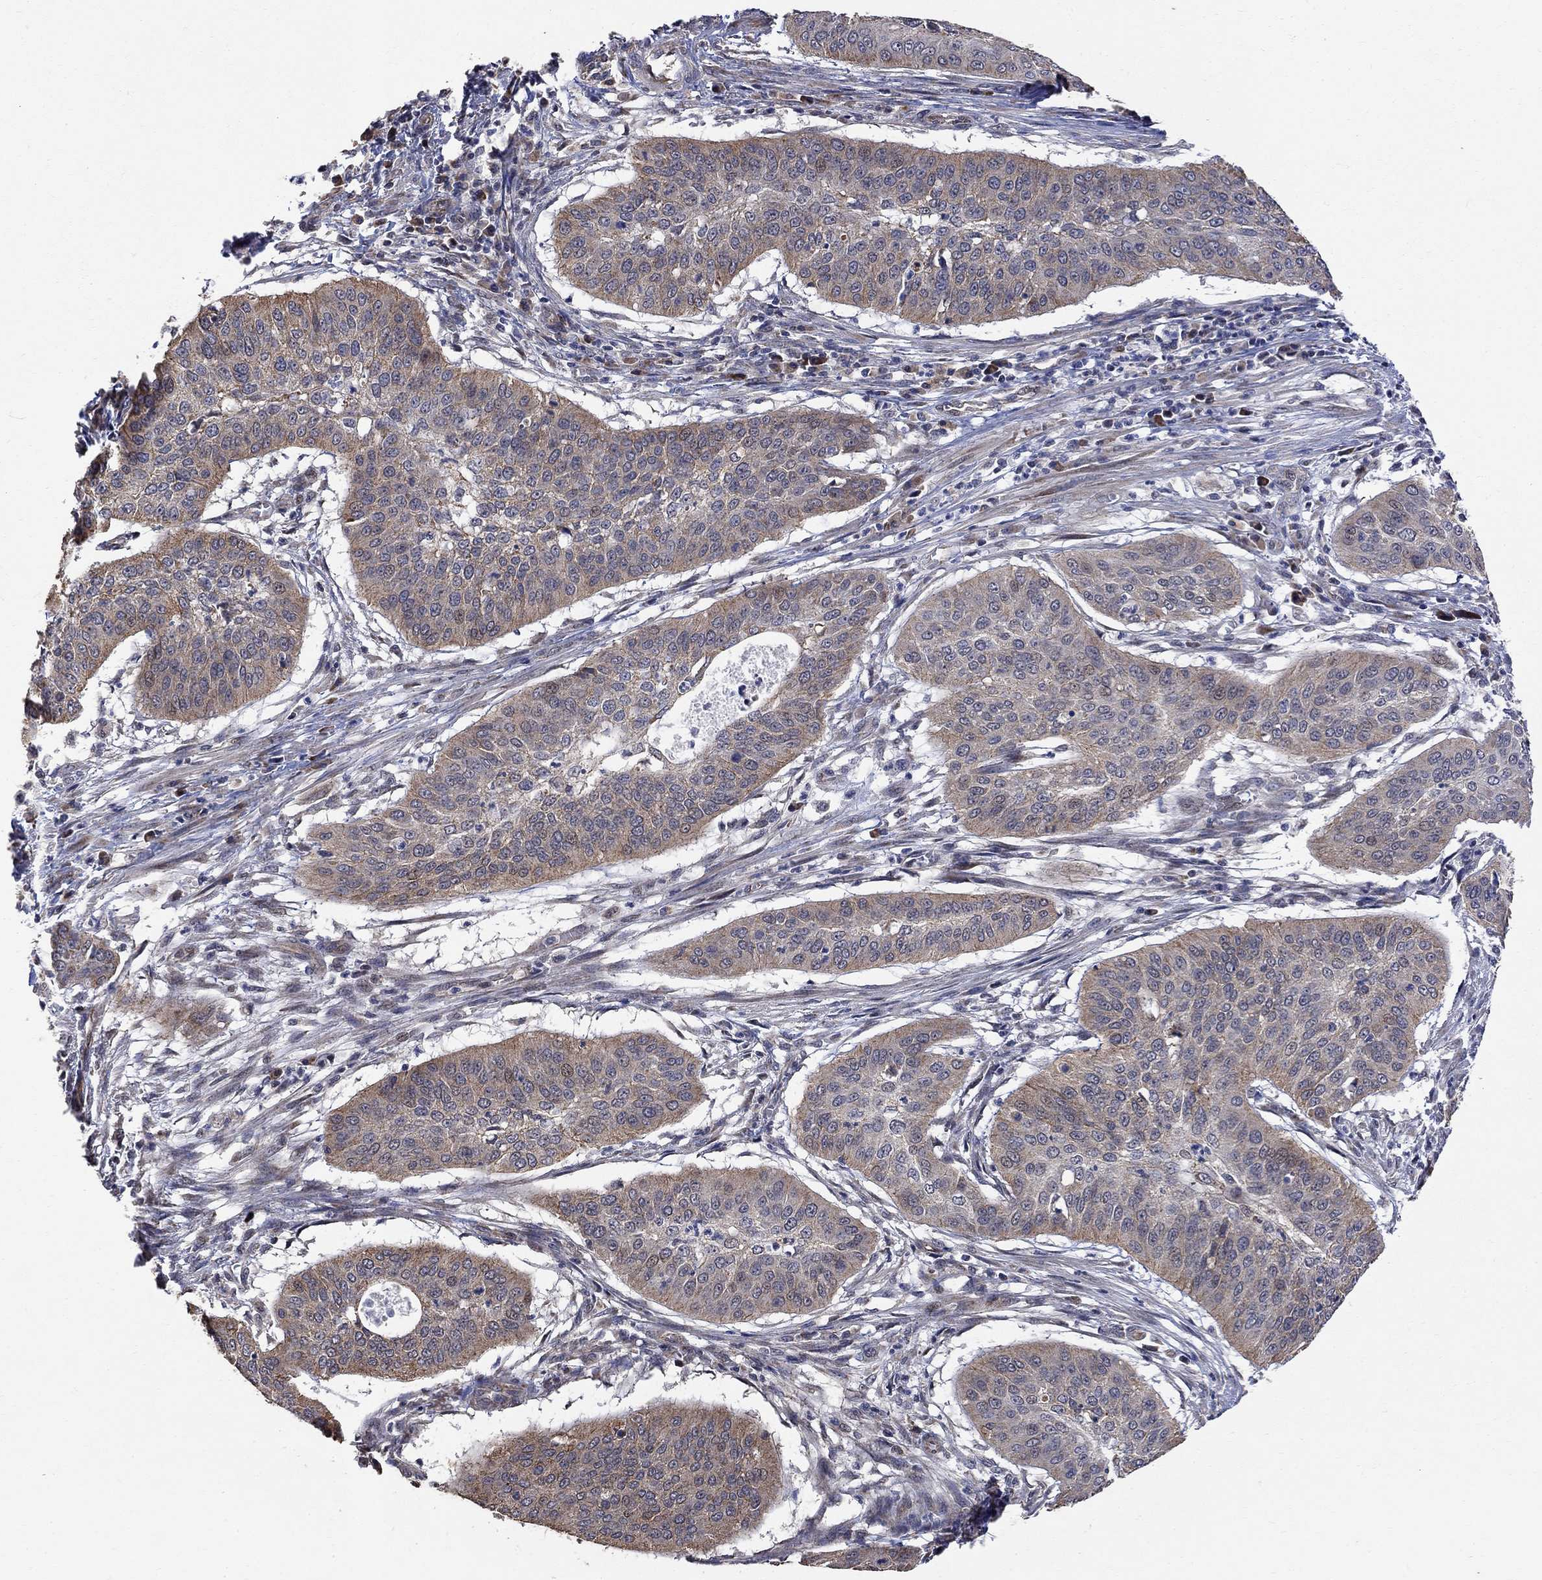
{"staining": {"intensity": "moderate", "quantity": "<25%", "location": "cytoplasmic/membranous"}, "tissue": "cervical cancer", "cell_type": "Tumor cells", "image_type": "cancer", "snomed": [{"axis": "morphology", "description": "Squamous cell carcinoma, NOS"}, {"axis": "topography", "description": "Cervix"}], "caption": "DAB immunohistochemical staining of human cervical squamous cell carcinoma displays moderate cytoplasmic/membranous protein positivity in approximately <25% of tumor cells.", "gene": "ANKRA2", "patient": {"sex": "female", "age": 39}}